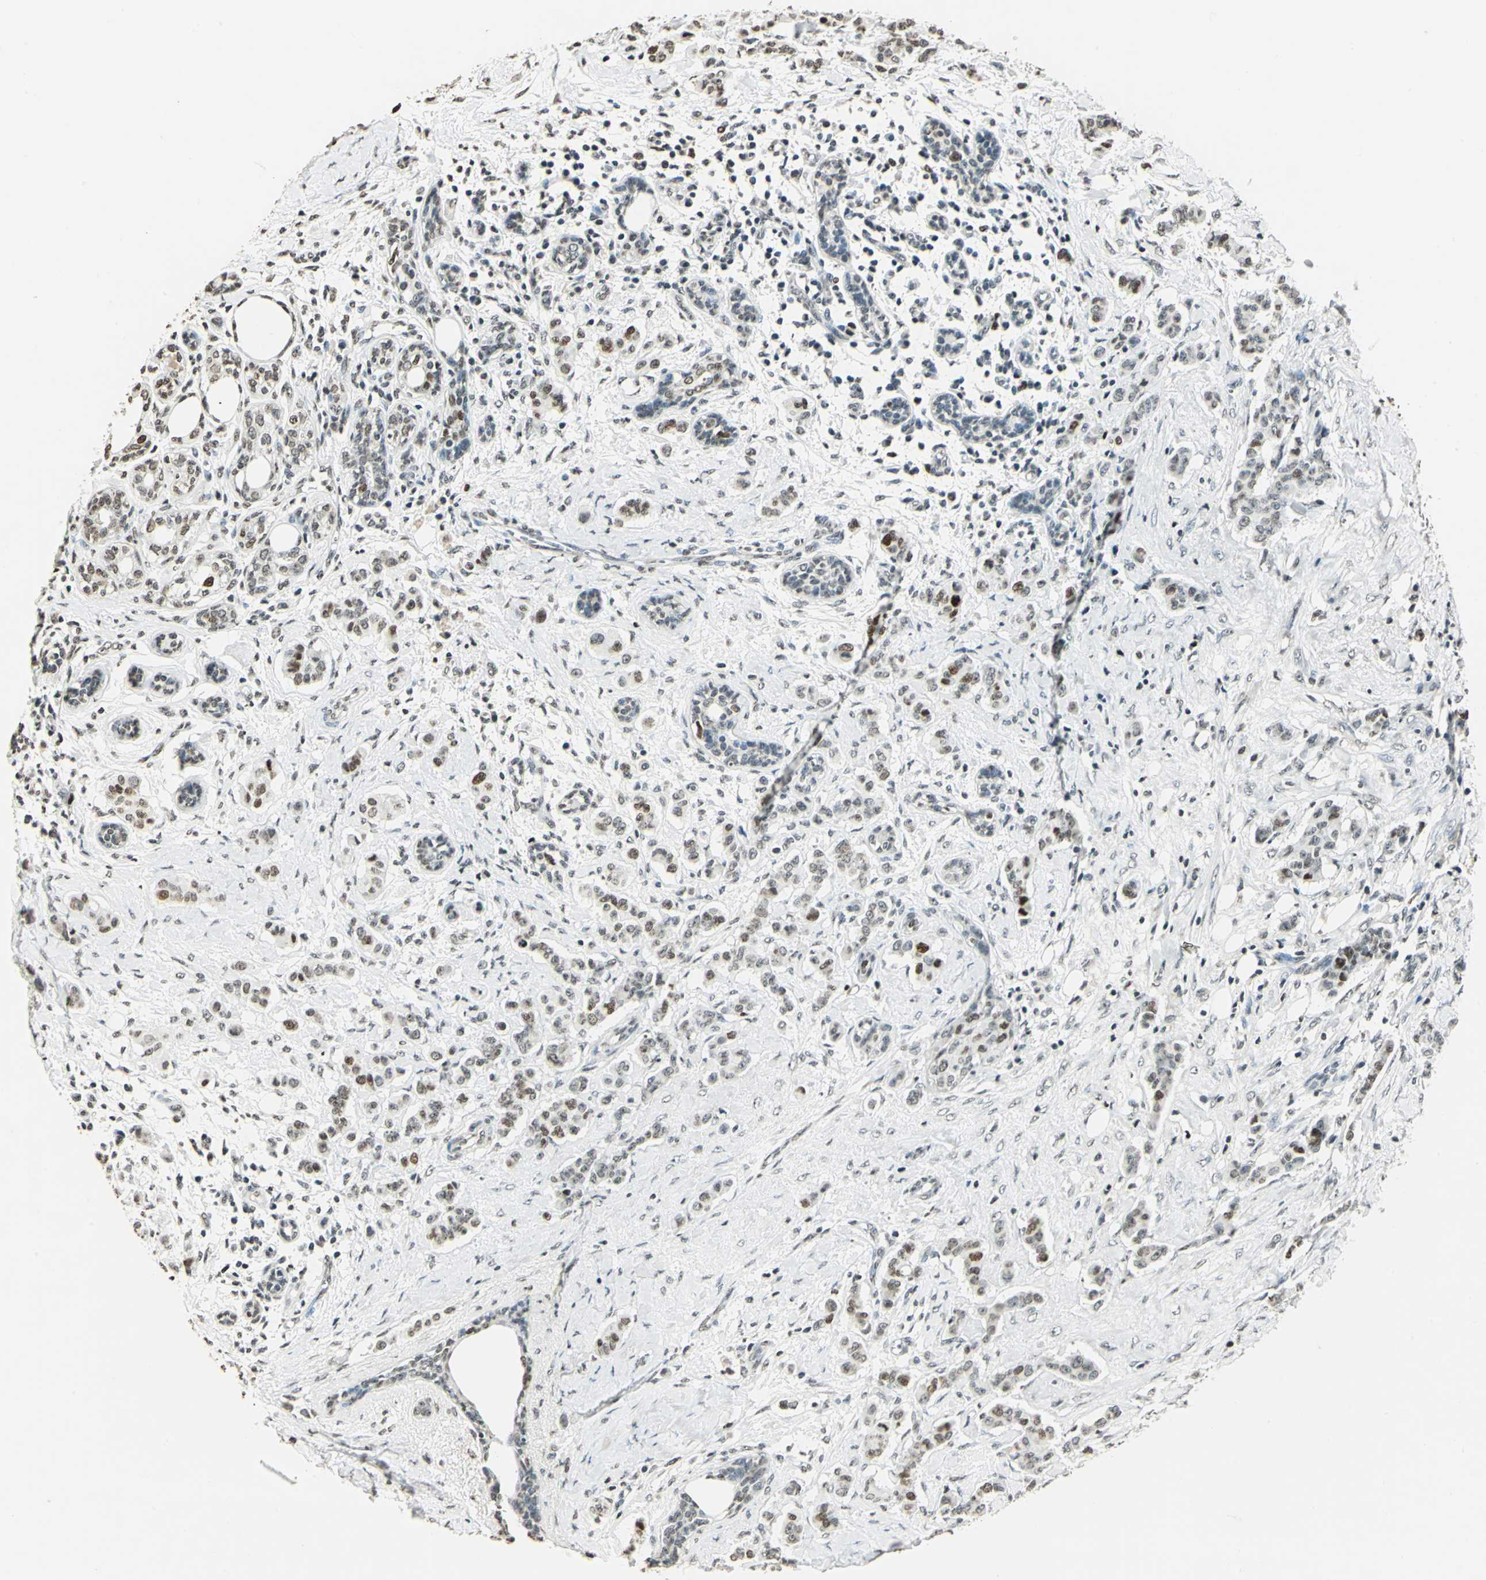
{"staining": {"intensity": "strong", "quantity": ">75%", "location": "nuclear"}, "tissue": "breast cancer", "cell_type": "Tumor cells", "image_type": "cancer", "snomed": [{"axis": "morphology", "description": "Duct carcinoma"}, {"axis": "topography", "description": "Breast"}], "caption": "Tumor cells exhibit high levels of strong nuclear expression in approximately >75% of cells in human breast cancer (intraductal carcinoma).", "gene": "MCM4", "patient": {"sex": "female", "age": 40}}